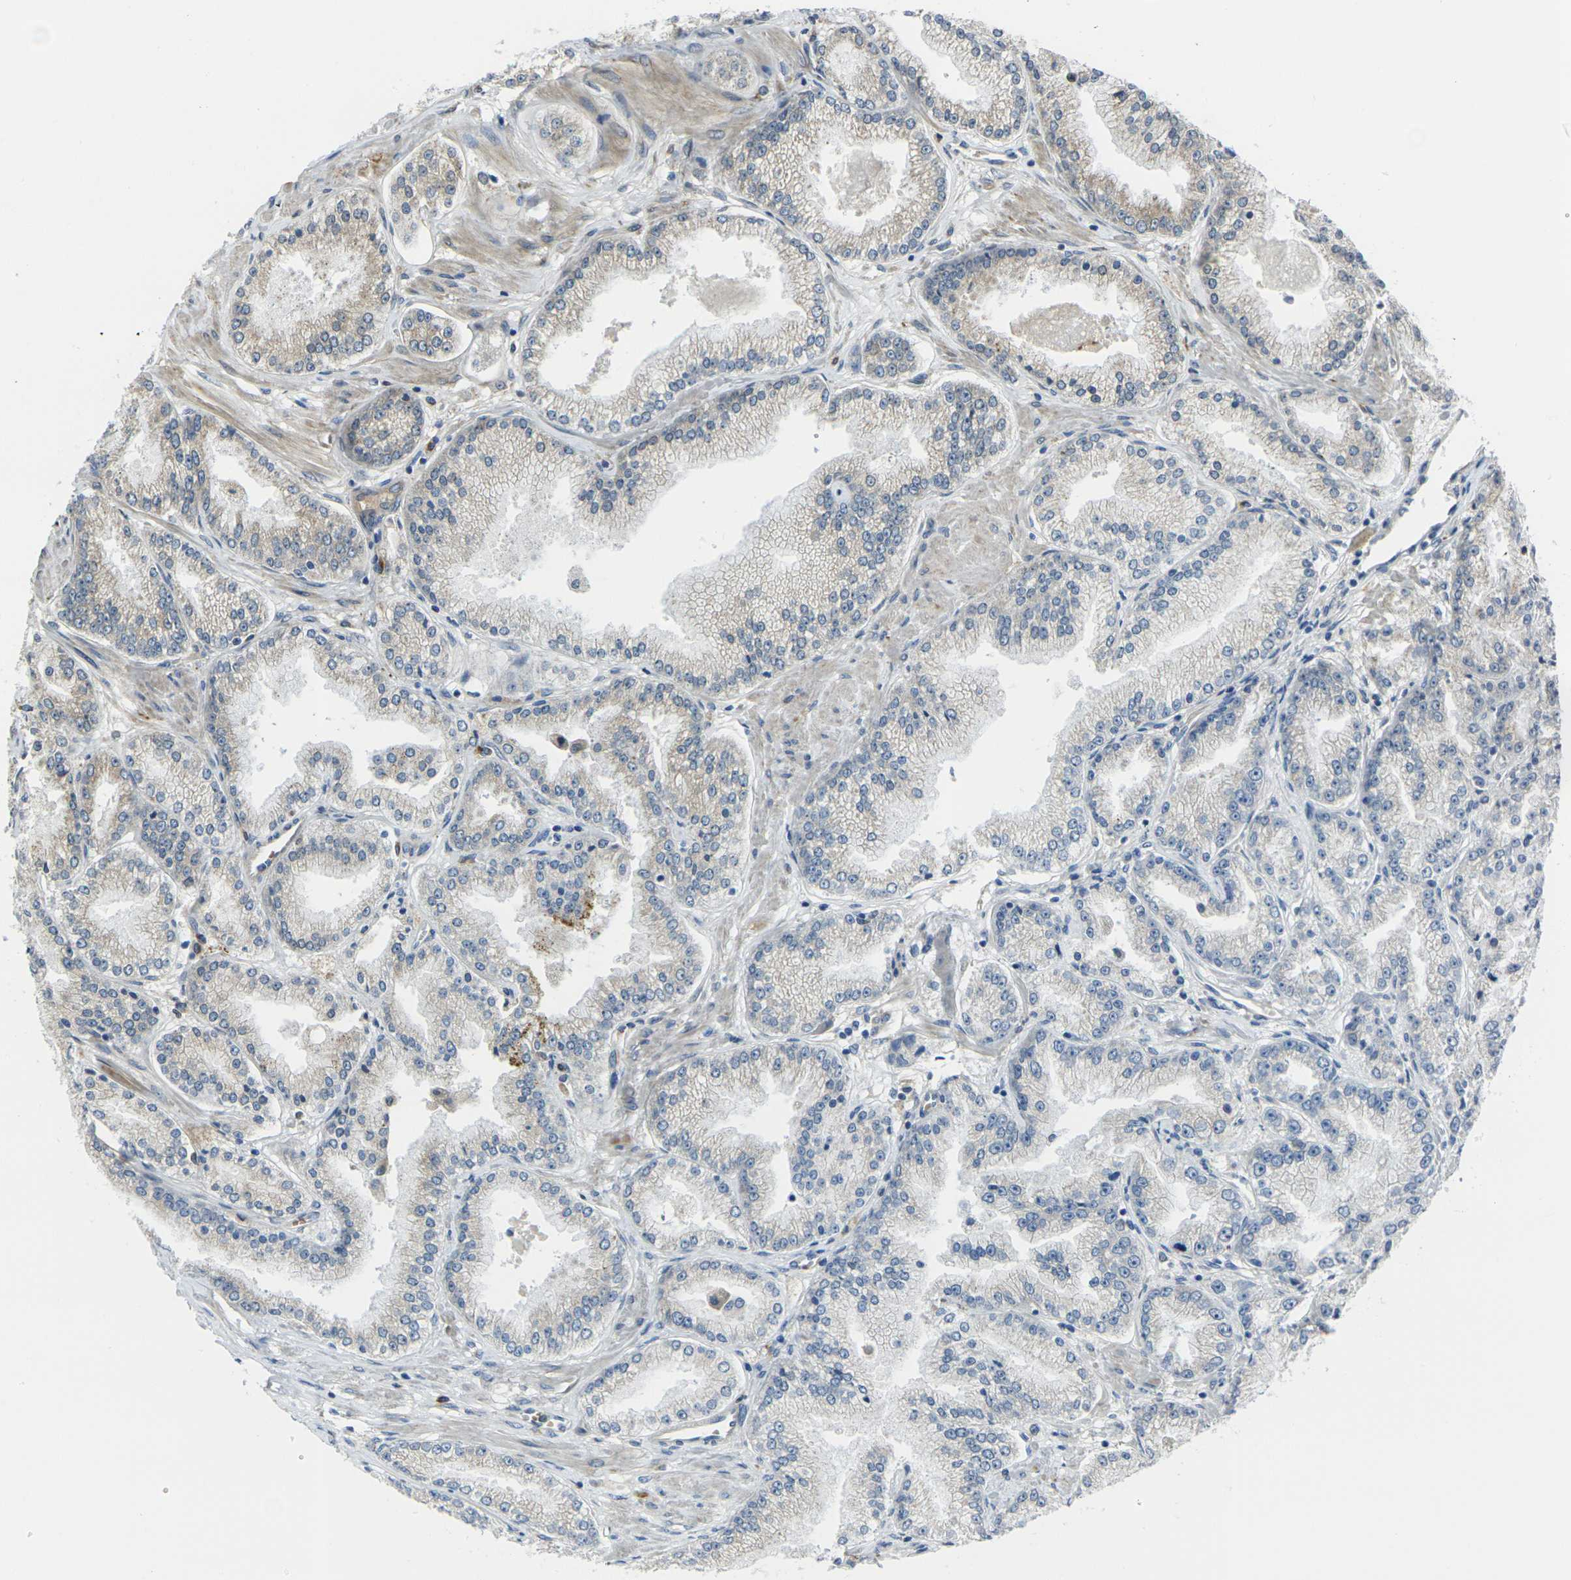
{"staining": {"intensity": "weak", "quantity": "25%-75%", "location": "cytoplasmic/membranous"}, "tissue": "prostate cancer", "cell_type": "Tumor cells", "image_type": "cancer", "snomed": [{"axis": "morphology", "description": "Adenocarcinoma, High grade"}, {"axis": "topography", "description": "Prostate"}], "caption": "Immunohistochemical staining of human prostate cancer exhibits low levels of weak cytoplasmic/membranous staining in approximately 25%-75% of tumor cells.", "gene": "FZD1", "patient": {"sex": "male", "age": 61}}